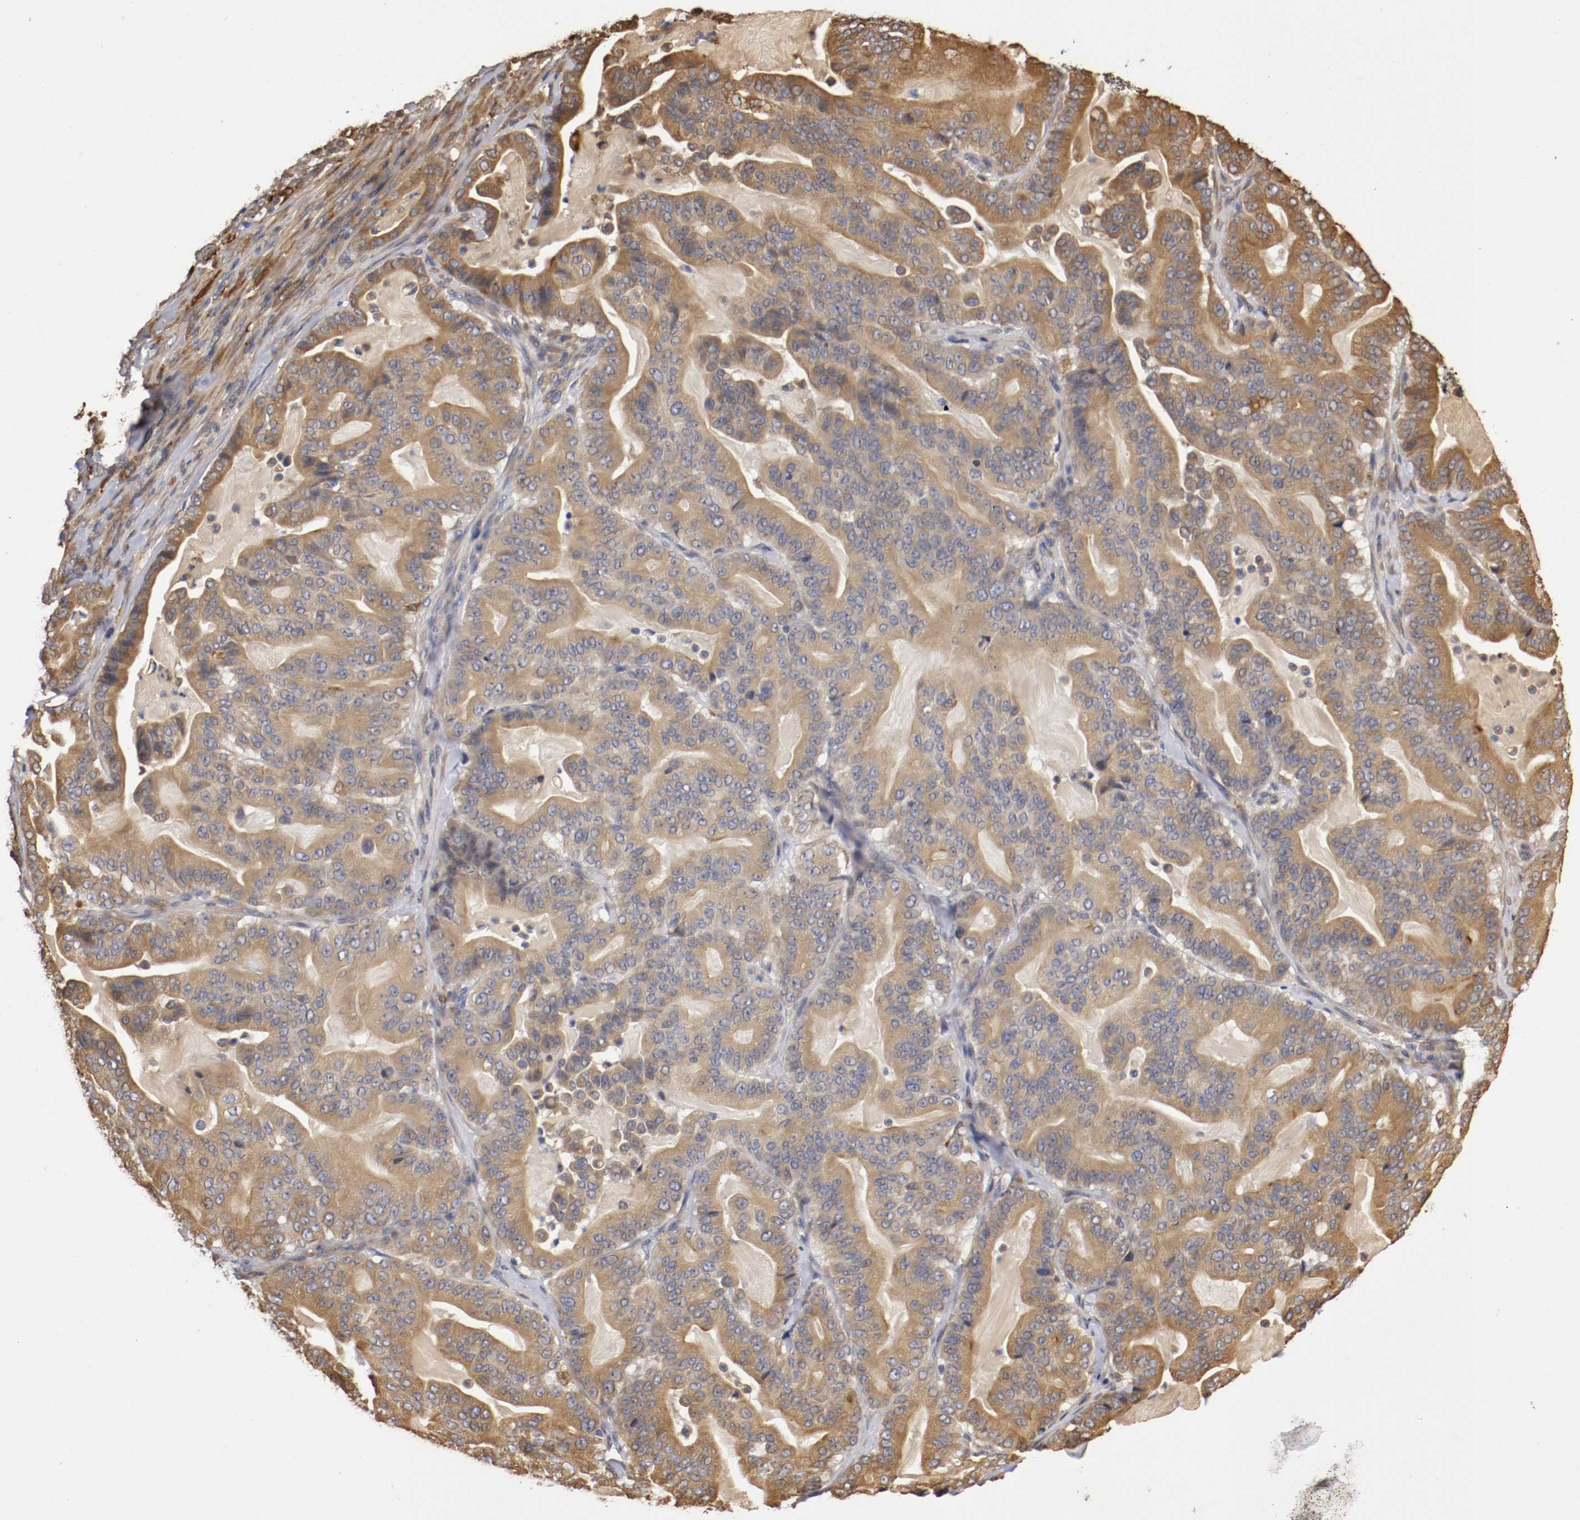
{"staining": {"intensity": "moderate", "quantity": ">75%", "location": "cytoplasmic/membranous"}, "tissue": "pancreatic cancer", "cell_type": "Tumor cells", "image_type": "cancer", "snomed": [{"axis": "morphology", "description": "Adenocarcinoma, NOS"}, {"axis": "topography", "description": "Pancreas"}], "caption": "Protein staining by immunohistochemistry (IHC) shows moderate cytoplasmic/membranous positivity in about >75% of tumor cells in pancreatic adenocarcinoma.", "gene": "VEZT", "patient": {"sex": "male", "age": 63}}